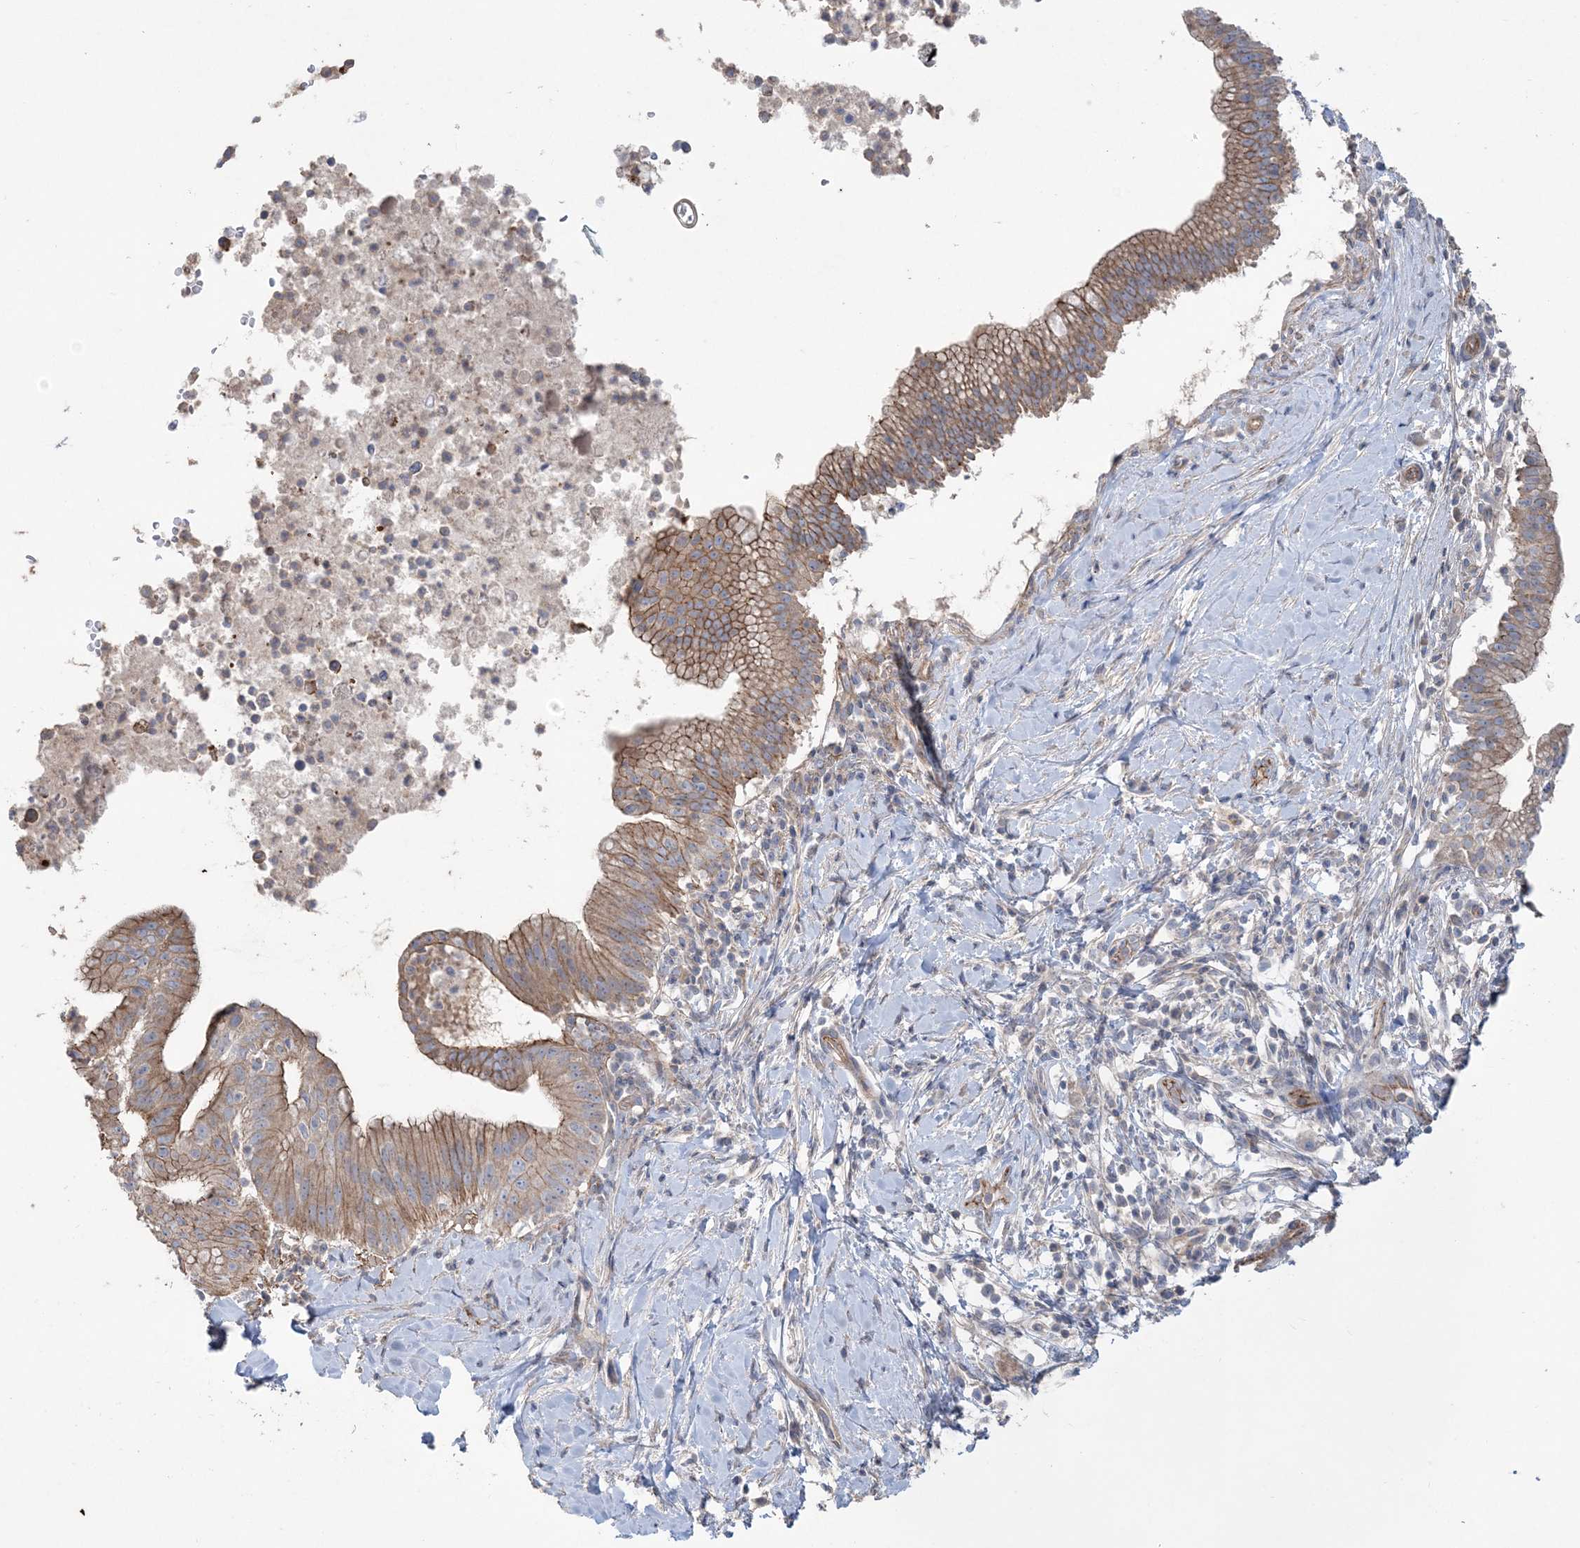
{"staining": {"intensity": "moderate", "quantity": ">75%", "location": "cytoplasmic/membranous"}, "tissue": "pancreatic cancer", "cell_type": "Tumor cells", "image_type": "cancer", "snomed": [{"axis": "morphology", "description": "Adenocarcinoma, NOS"}, {"axis": "topography", "description": "Pancreas"}], "caption": "Brown immunohistochemical staining in pancreatic cancer demonstrates moderate cytoplasmic/membranous expression in about >75% of tumor cells.", "gene": "PIGC", "patient": {"sex": "male", "age": 68}}